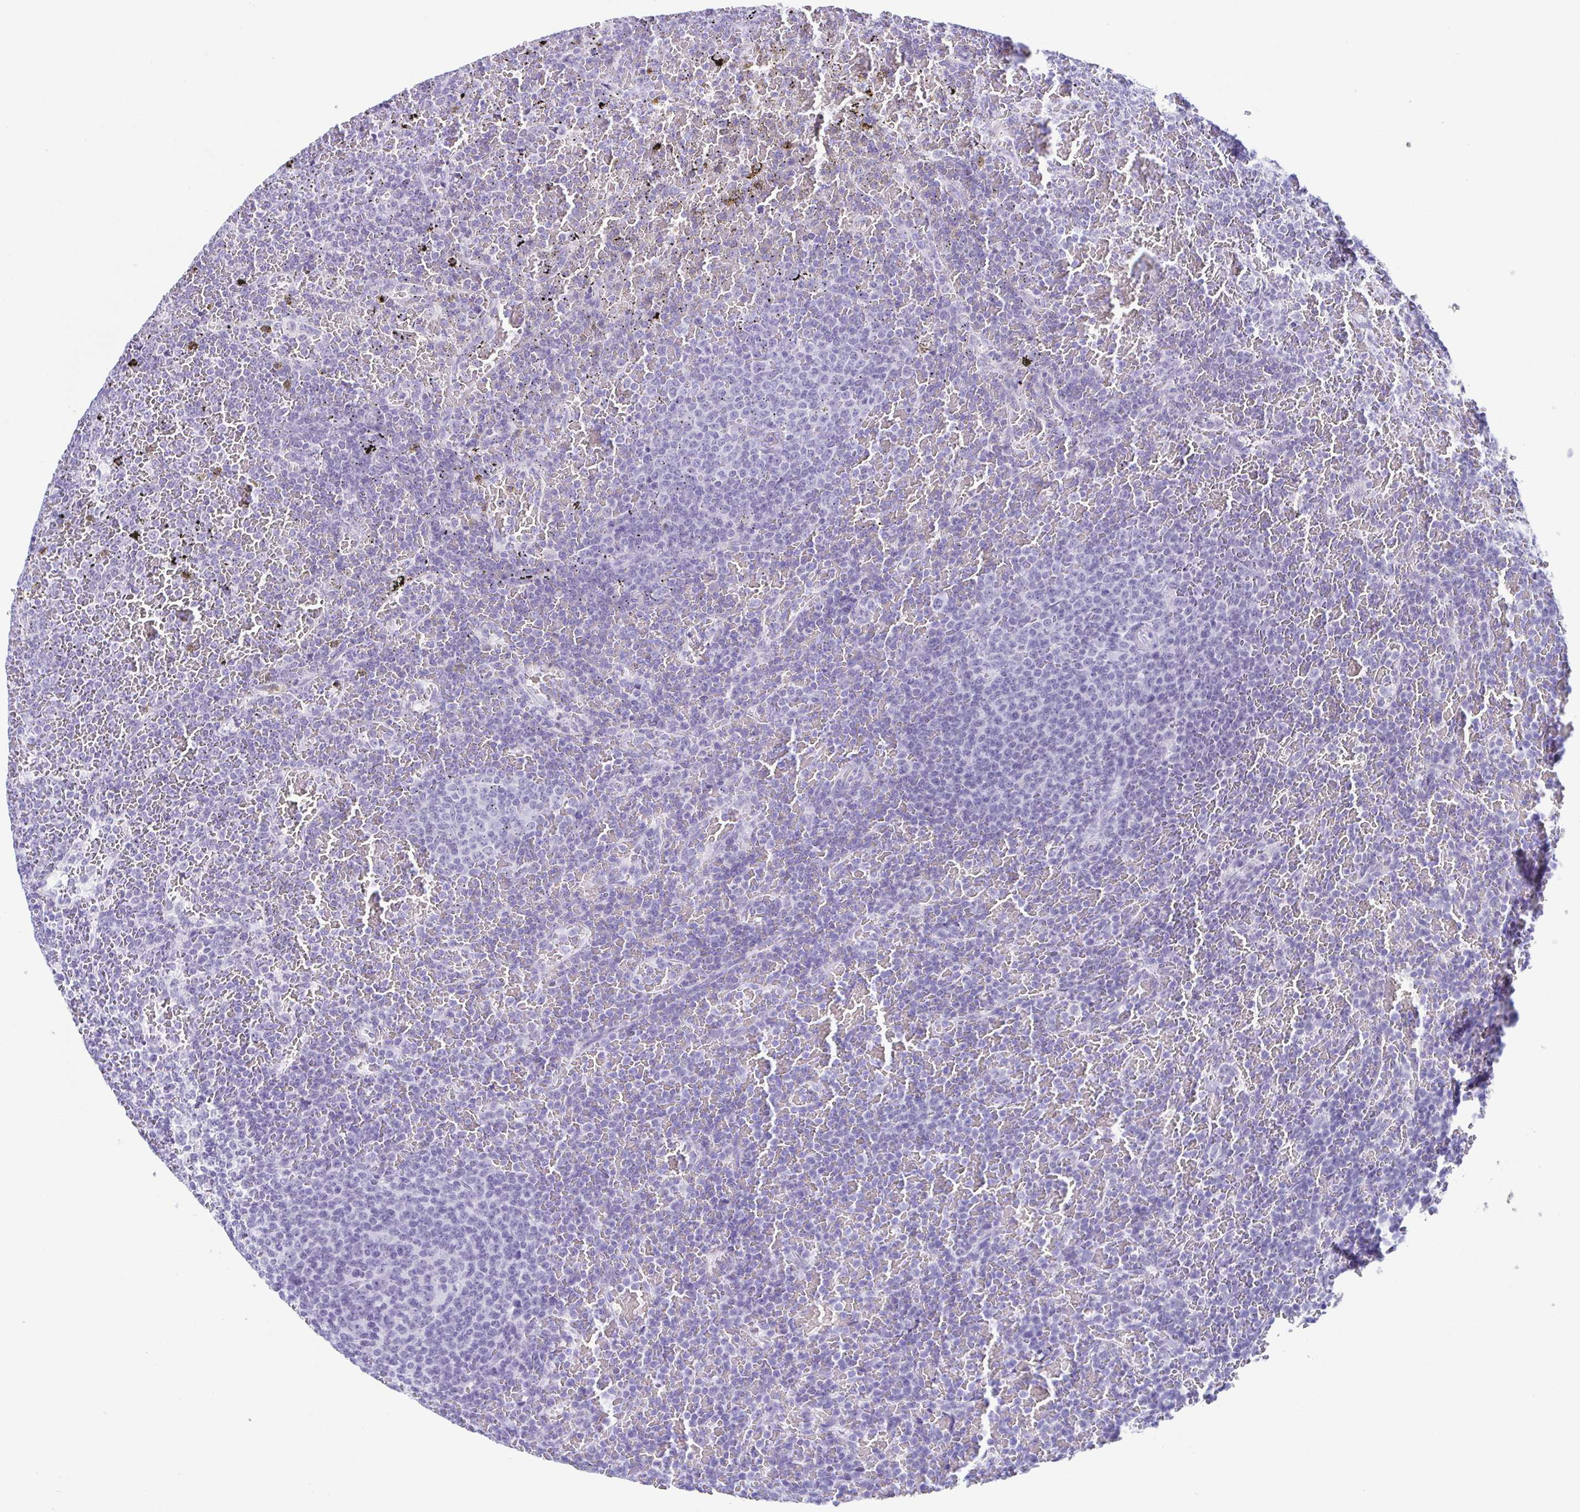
{"staining": {"intensity": "negative", "quantity": "none", "location": "none"}, "tissue": "lymphoma", "cell_type": "Tumor cells", "image_type": "cancer", "snomed": [{"axis": "morphology", "description": "Malignant lymphoma, non-Hodgkin's type, Low grade"}, {"axis": "topography", "description": "Spleen"}], "caption": "An IHC photomicrograph of lymphoma is shown. There is no staining in tumor cells of lymphoma.", "gene": "ESX1", "patient": {"sex": "female", "age": 77}}